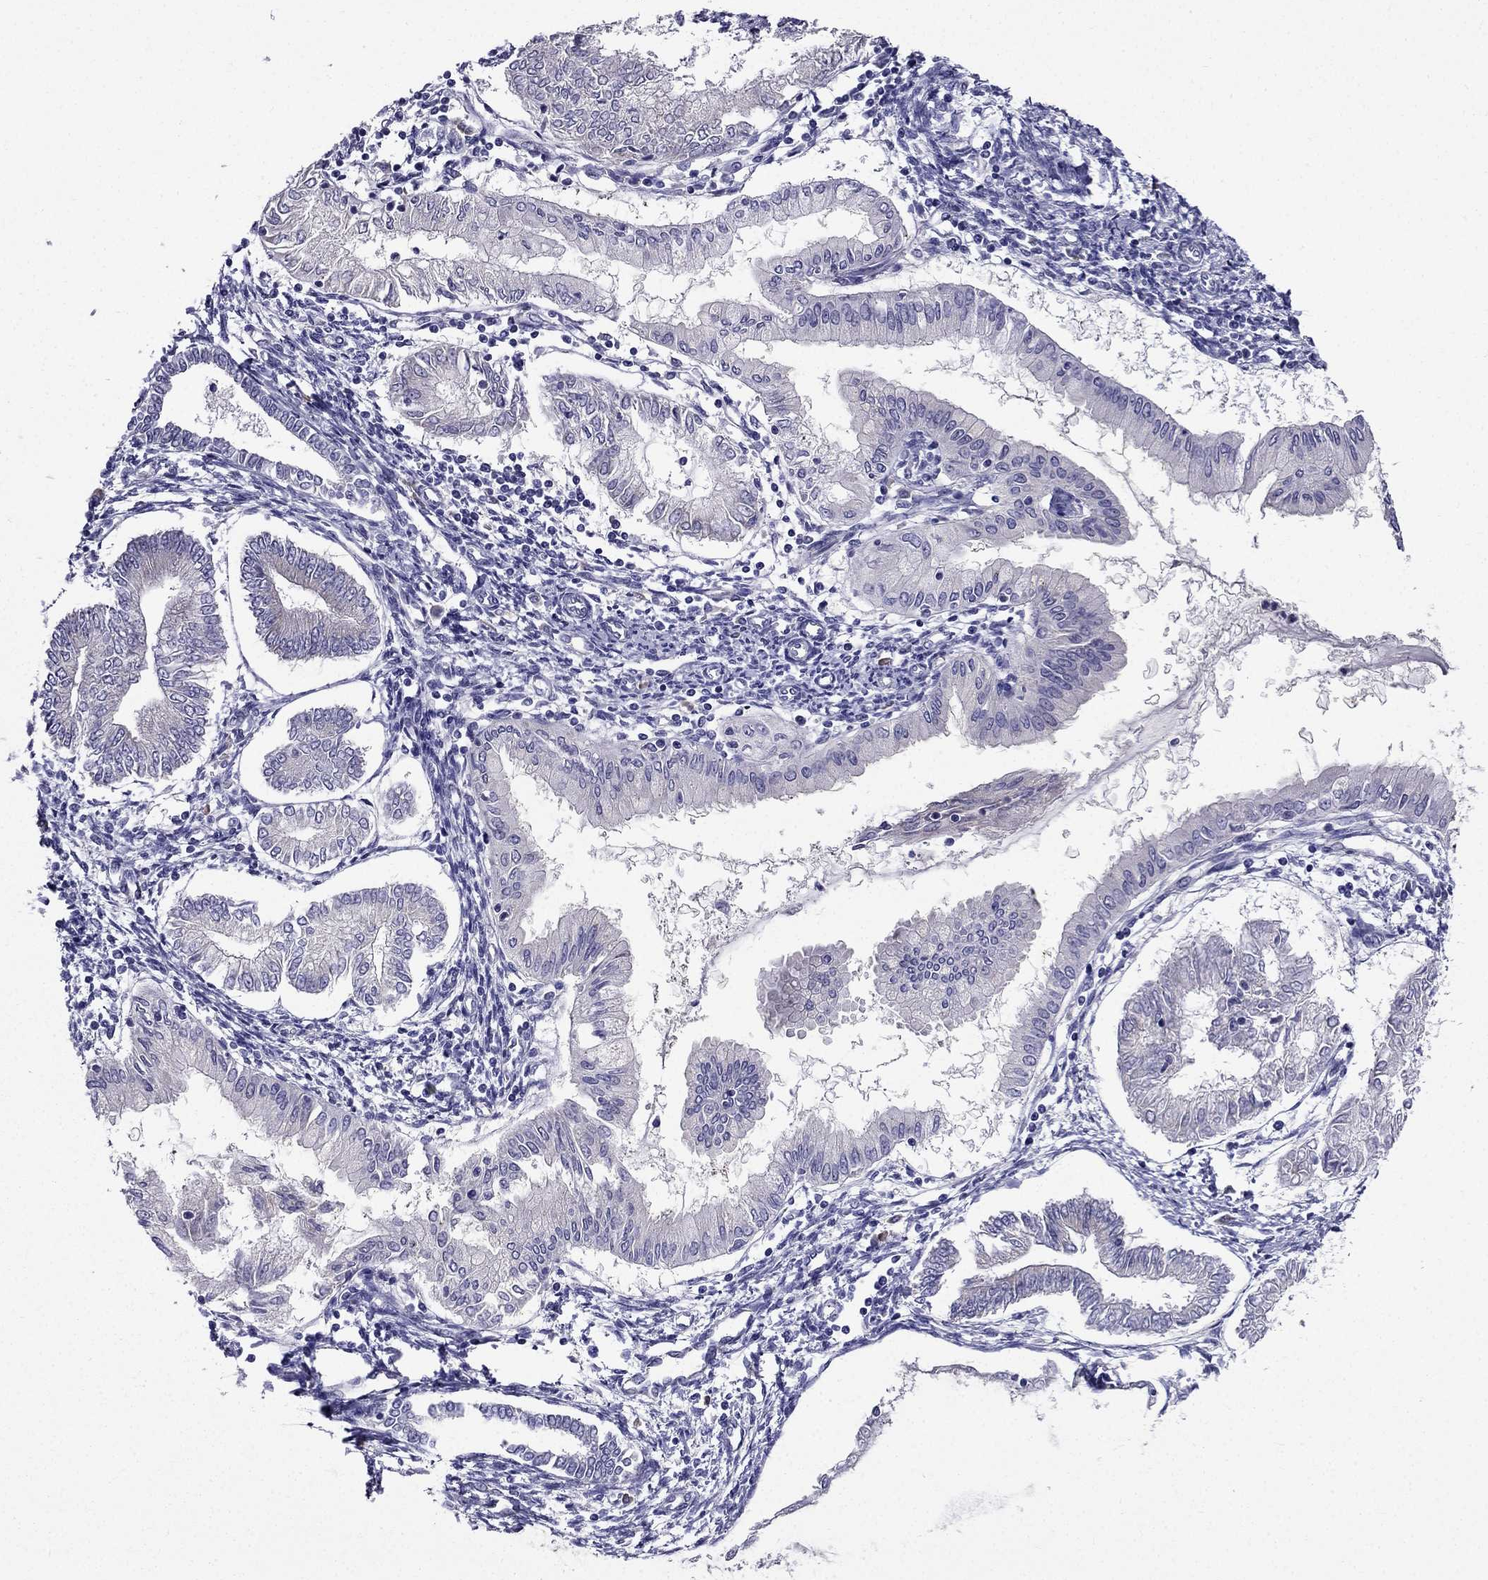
{"staining": {"intensity": "negative", "quantity": "none", "location": "none"}, "tissue": "endometrial cancer", "cell_type": "Tumor cells", "image_type": "cancer", "snomed": [{"axis": "morphology", "description": "Adenocarcinoma, NOS"}, {"axis": "topography", "description": "Endometrium"}], "caption": "Tumor cells show no significant expression in adenocarcinoma (endometrial).", "gene": "ARHGEF28", "patient": {"sex": "female", "age": 68}}